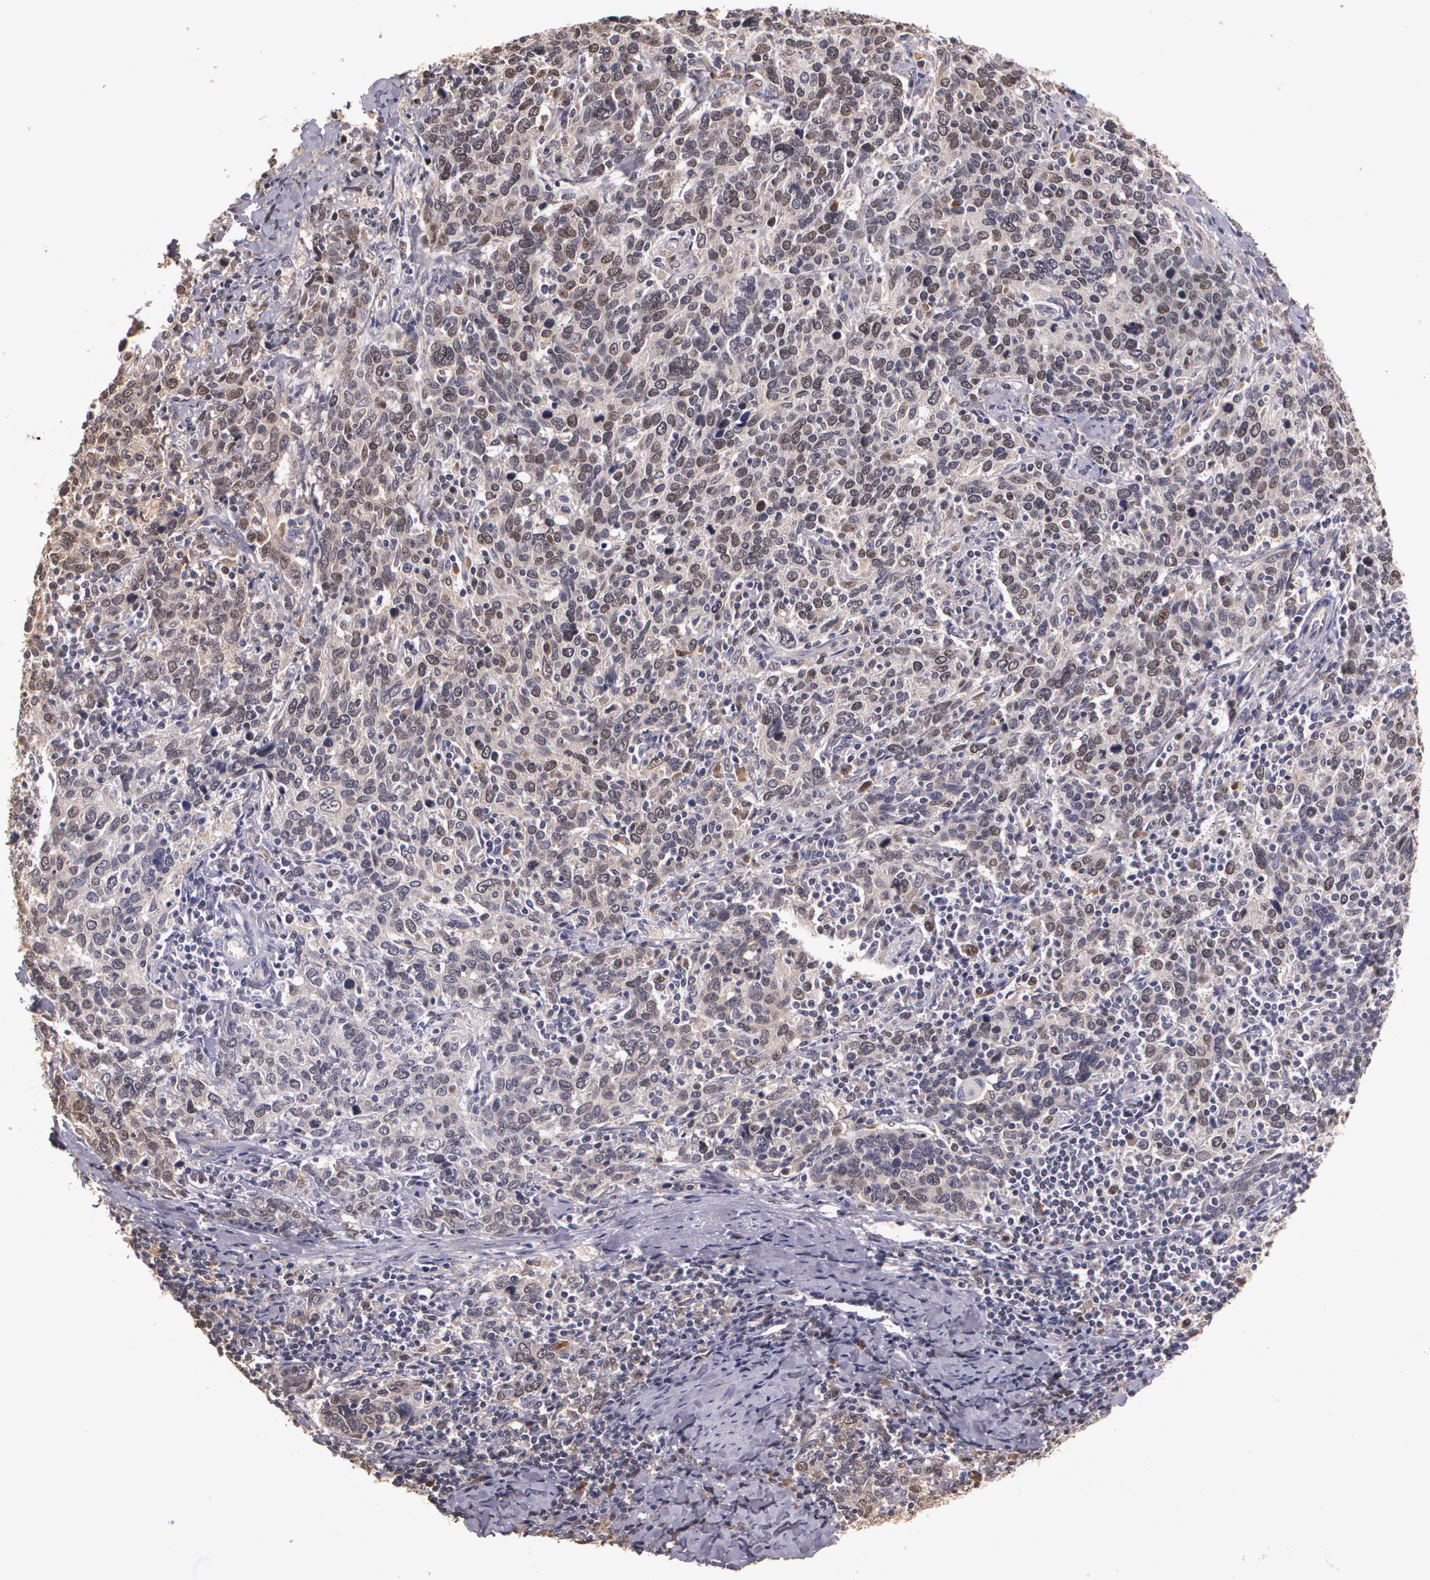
{"staining": {"intensity": "moderate", "quantity": "25%-75%", "location": "nuclear"}, "tissue": "cervical cancer", "cell_type": "Tumor cells", "image_type": "cancer", "snomed": [{"axis": "morphology", "description": "Squamous cell carcinoma, NOS"}, {"axis": "topography", "description": "Cervix"}], "caption": "Immunohistochemistry (IHC) photomicrograph of neoplastic tissue: human cervical cancer stained using immunohistochemistry displays medium levels of moderate protein expression localized specifically in the nuclear of tumor cells, appearing as a nuclear brown color.", "gene": "BRCA1", "patient": {"sex": "female", "age": 41}}